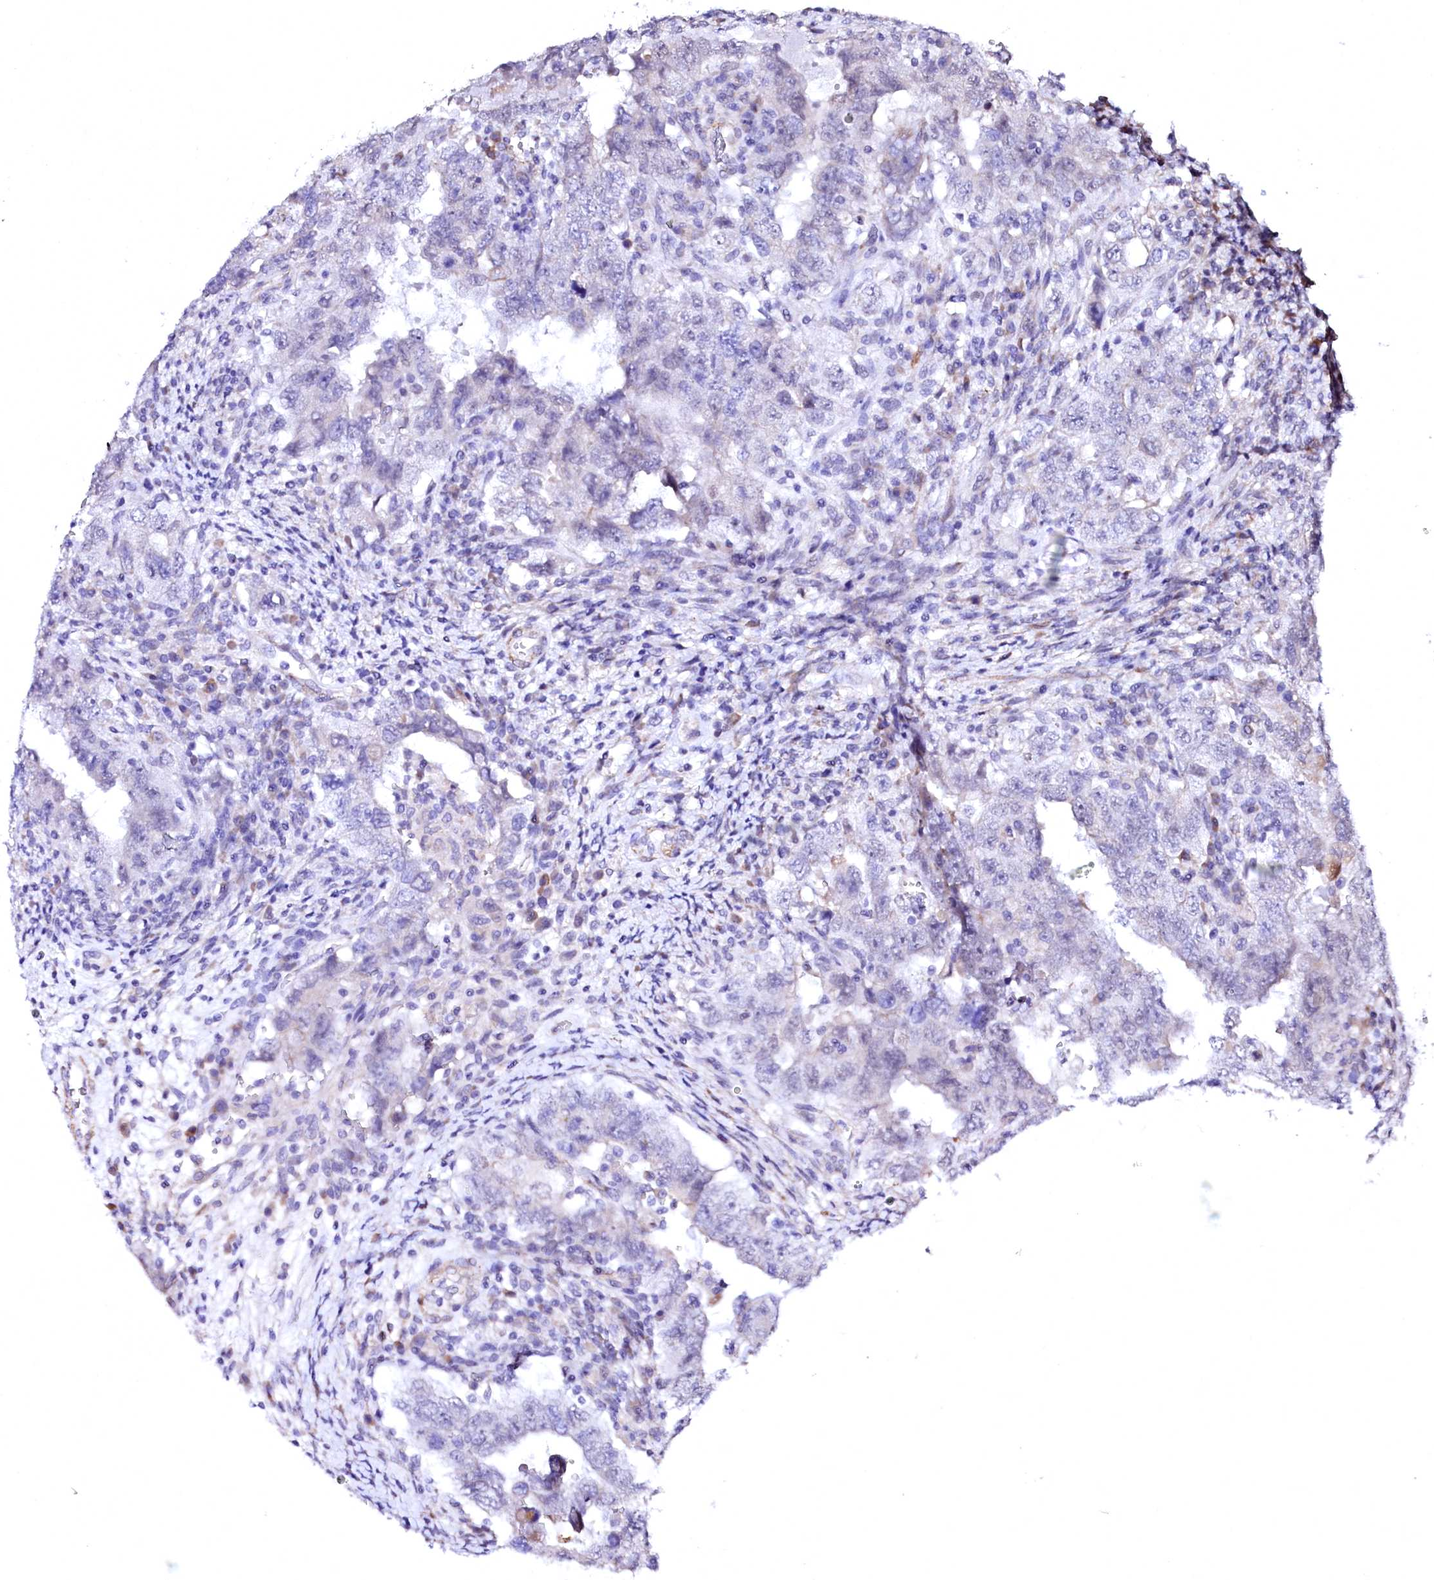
{"staining": {"intensity": "negative", "quantity": "none", "location": "none"}, "tissue": "testis cancer", "cell_type": "Tumor cells", "image_type": "cancer", "snomed": [{"axis": "morphology", "description": "Carcinoma, Embryonal, NOS"}, {"axis": "topography", "description": "Testis"}], "caption": "A micrograph of human testis cancer is negative for staining in tumor cells.", "gene": "GPR176", "patient": {"sex": "male", "age": 26}}